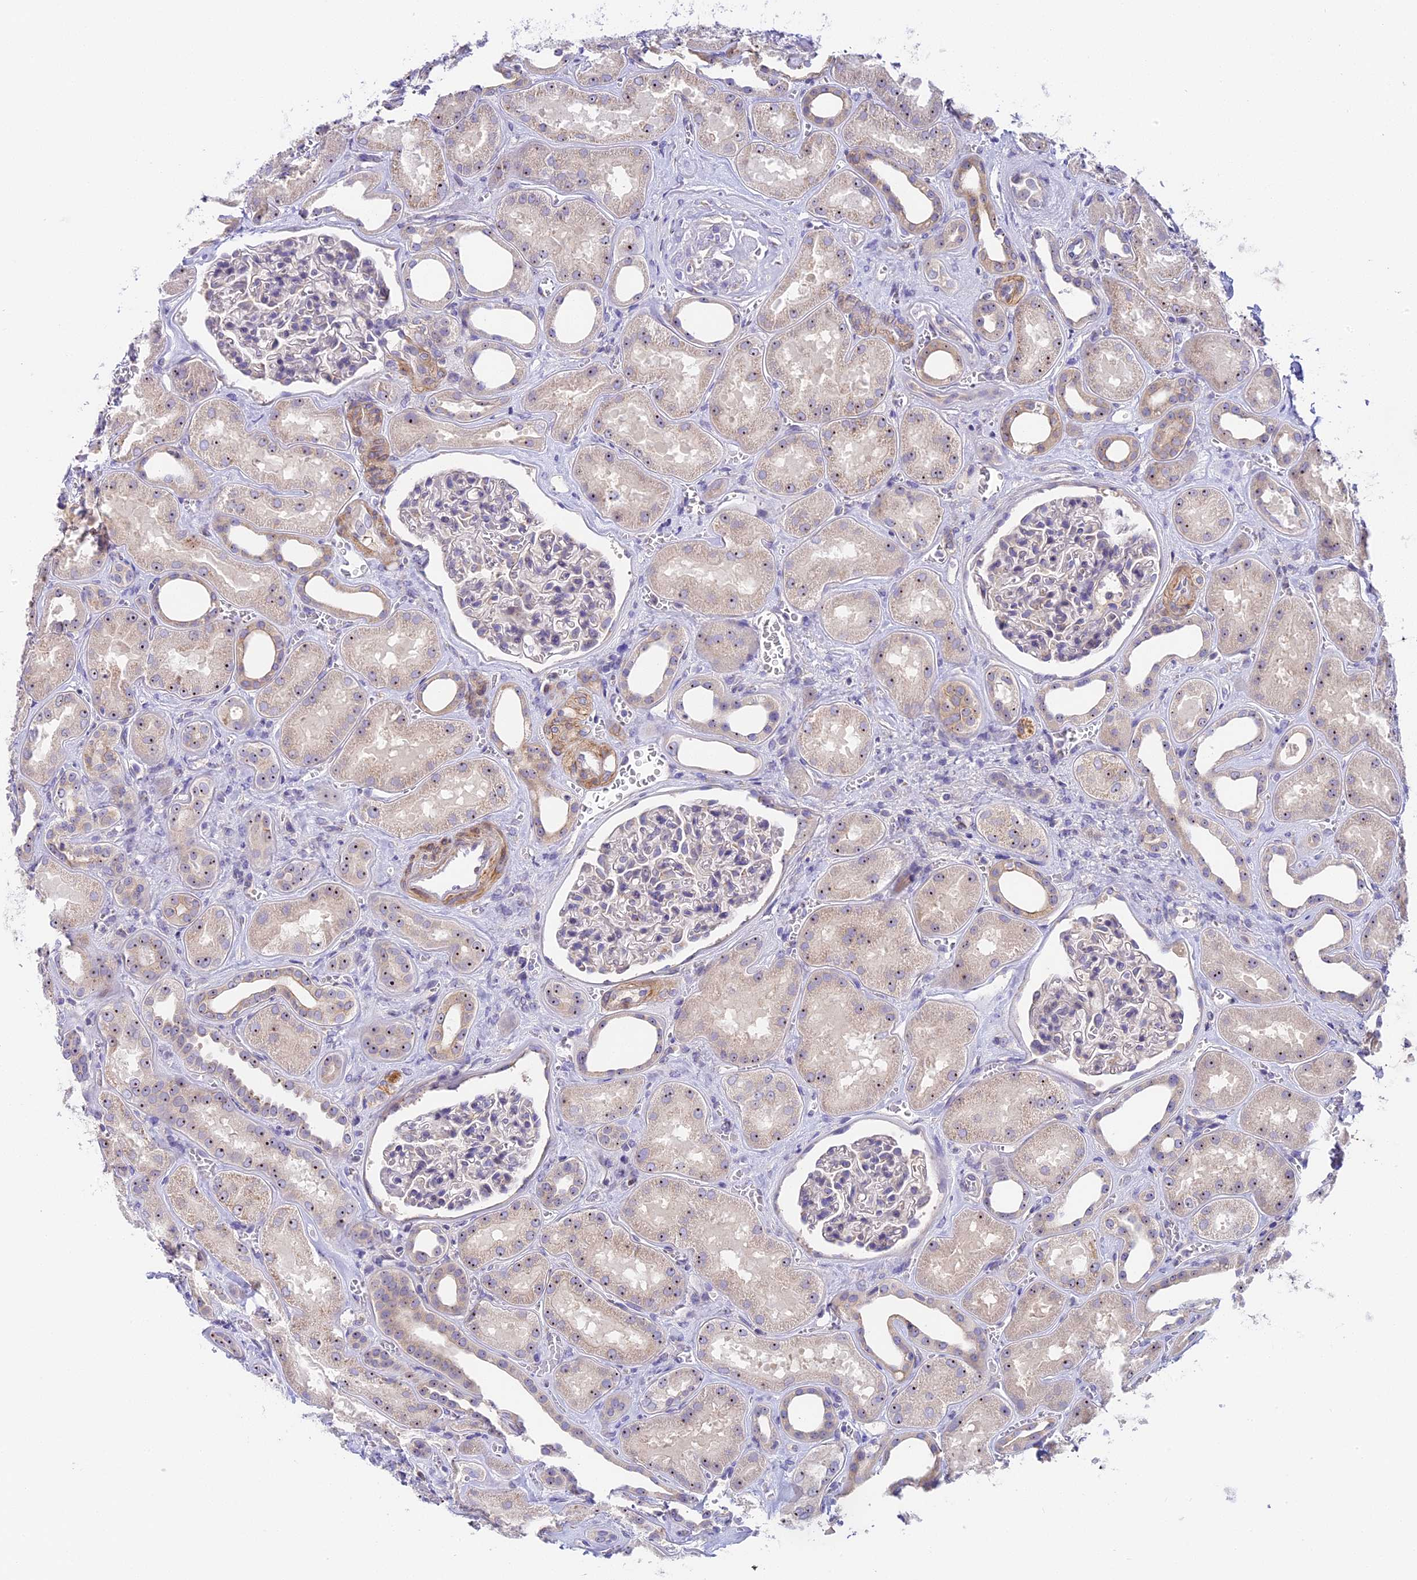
{"staining": {"intensity": "negative", "quantity": "none", "location": "none"}, "tissue": "kidney", "cell_type": "Cells in glomeruli", "image_type": "normal", "snomed": [{"axis": "morphology", "description": "Normal tissue, NOS"}, {"axis": "morphology", "description": "Adenocarcinoma, NOS"}, {"axis": "topography", "description": "Kidney"}], "caption": "Kidney stained for a protein using immunohistochemistry shows no expression cells in glomeruli.", "gene": "RAD51", "patient": {"sex": "female", "age": 68}}